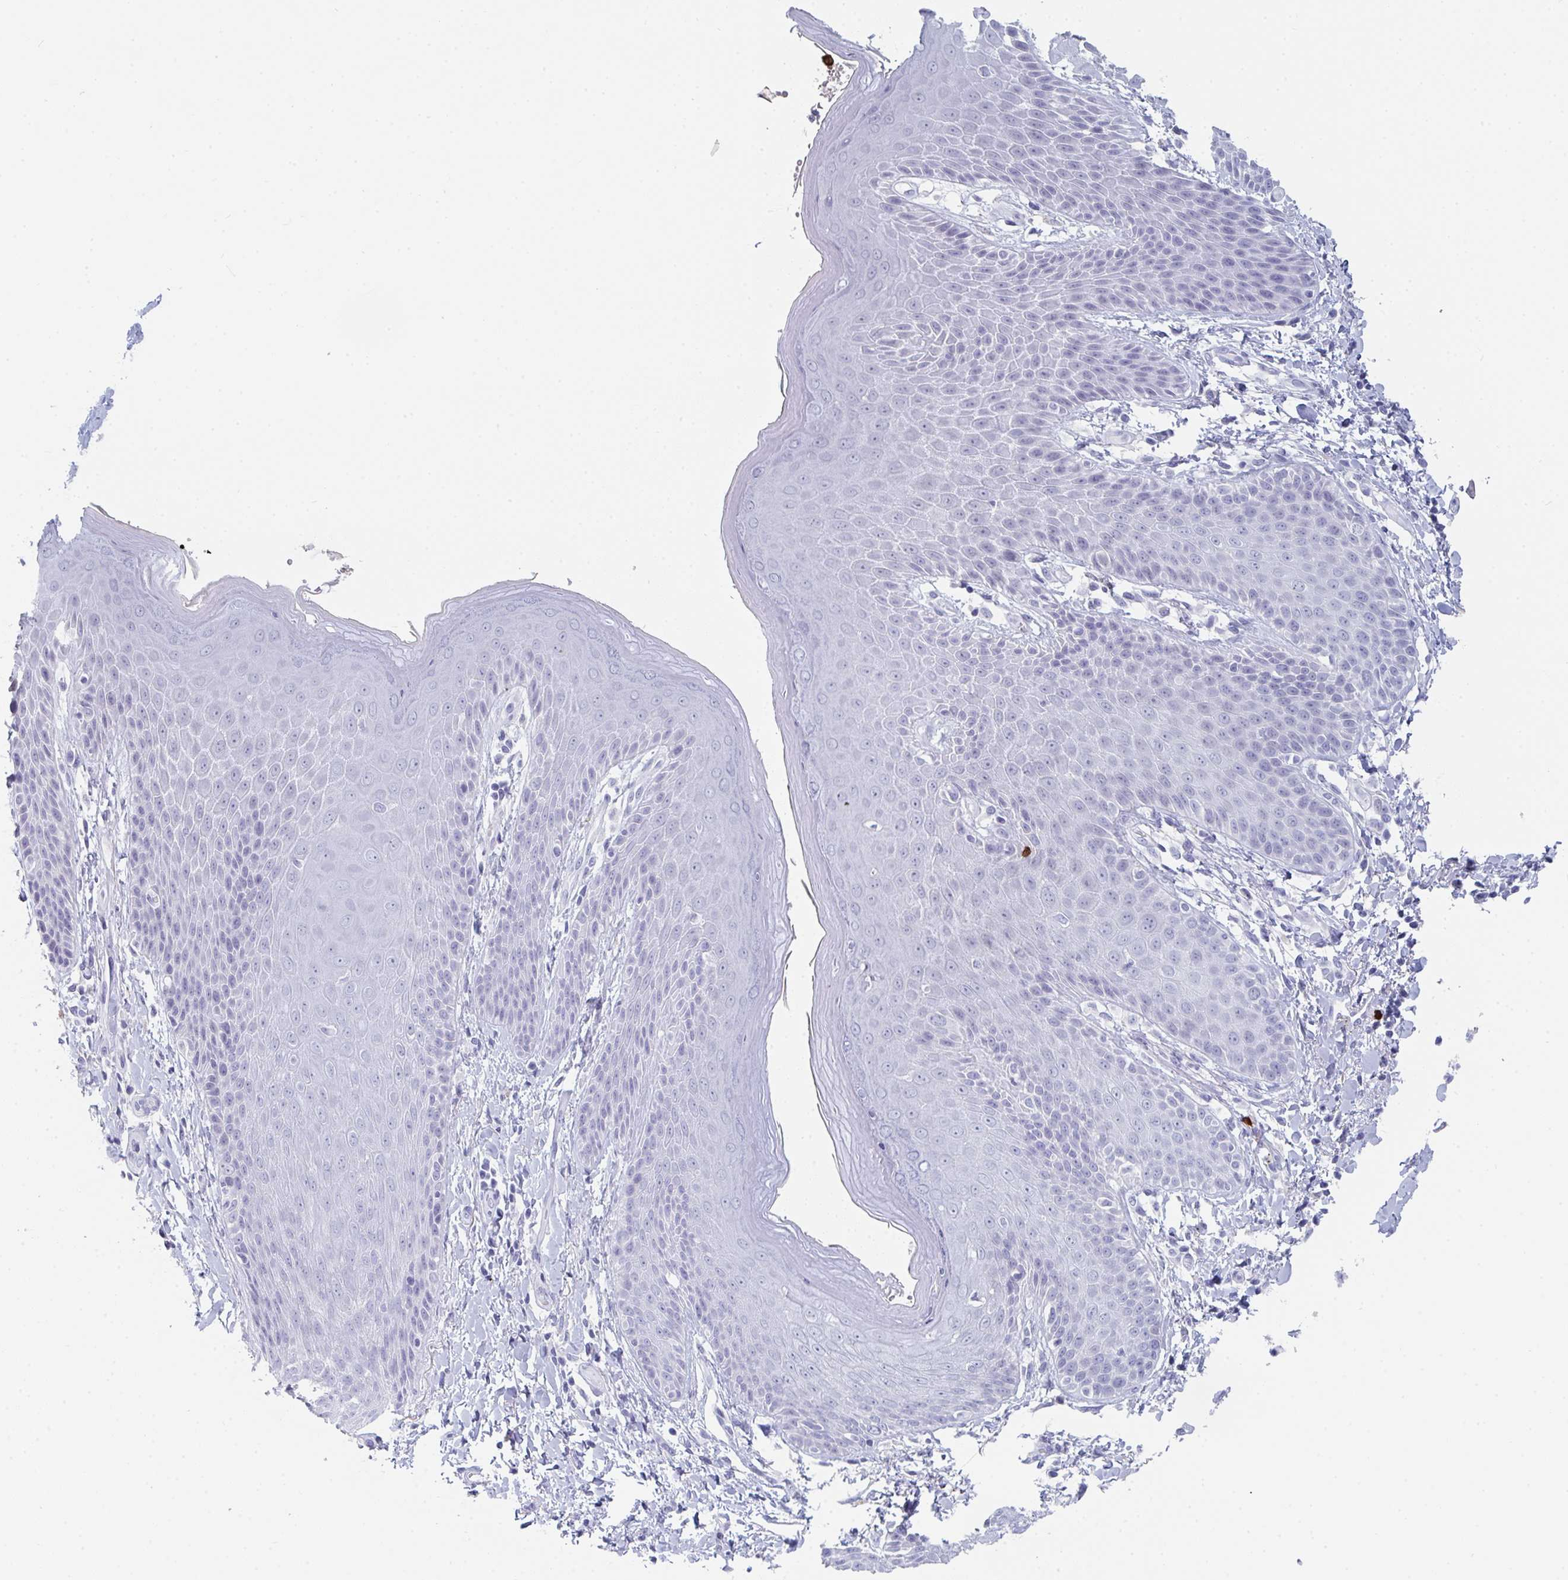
{"staining": {"intensity": "negative", "quantity": "none", "location": "none"}, "tissue": "skin", "cell_type": "Epidermal cells", "image_type": "normal", "snomed": [{"axis": "morphology", "description": "Normal tissue, NOS"}, {"axis": "topography", "description": "Anal"}, {"axis": "topography", "description": "Peripheral nerve tissue"}], "caption": "Epidermal cells are negative for protein expression in unremarkable human skin. (Stains: DAB (3,3'-diaminobenzidine) IHC with hematoxylin counter stain, Microscopy: brightfield microscopy at high magnification).", "gene": "RUBCN", "patient": {"sex": "male", "age": 51}}